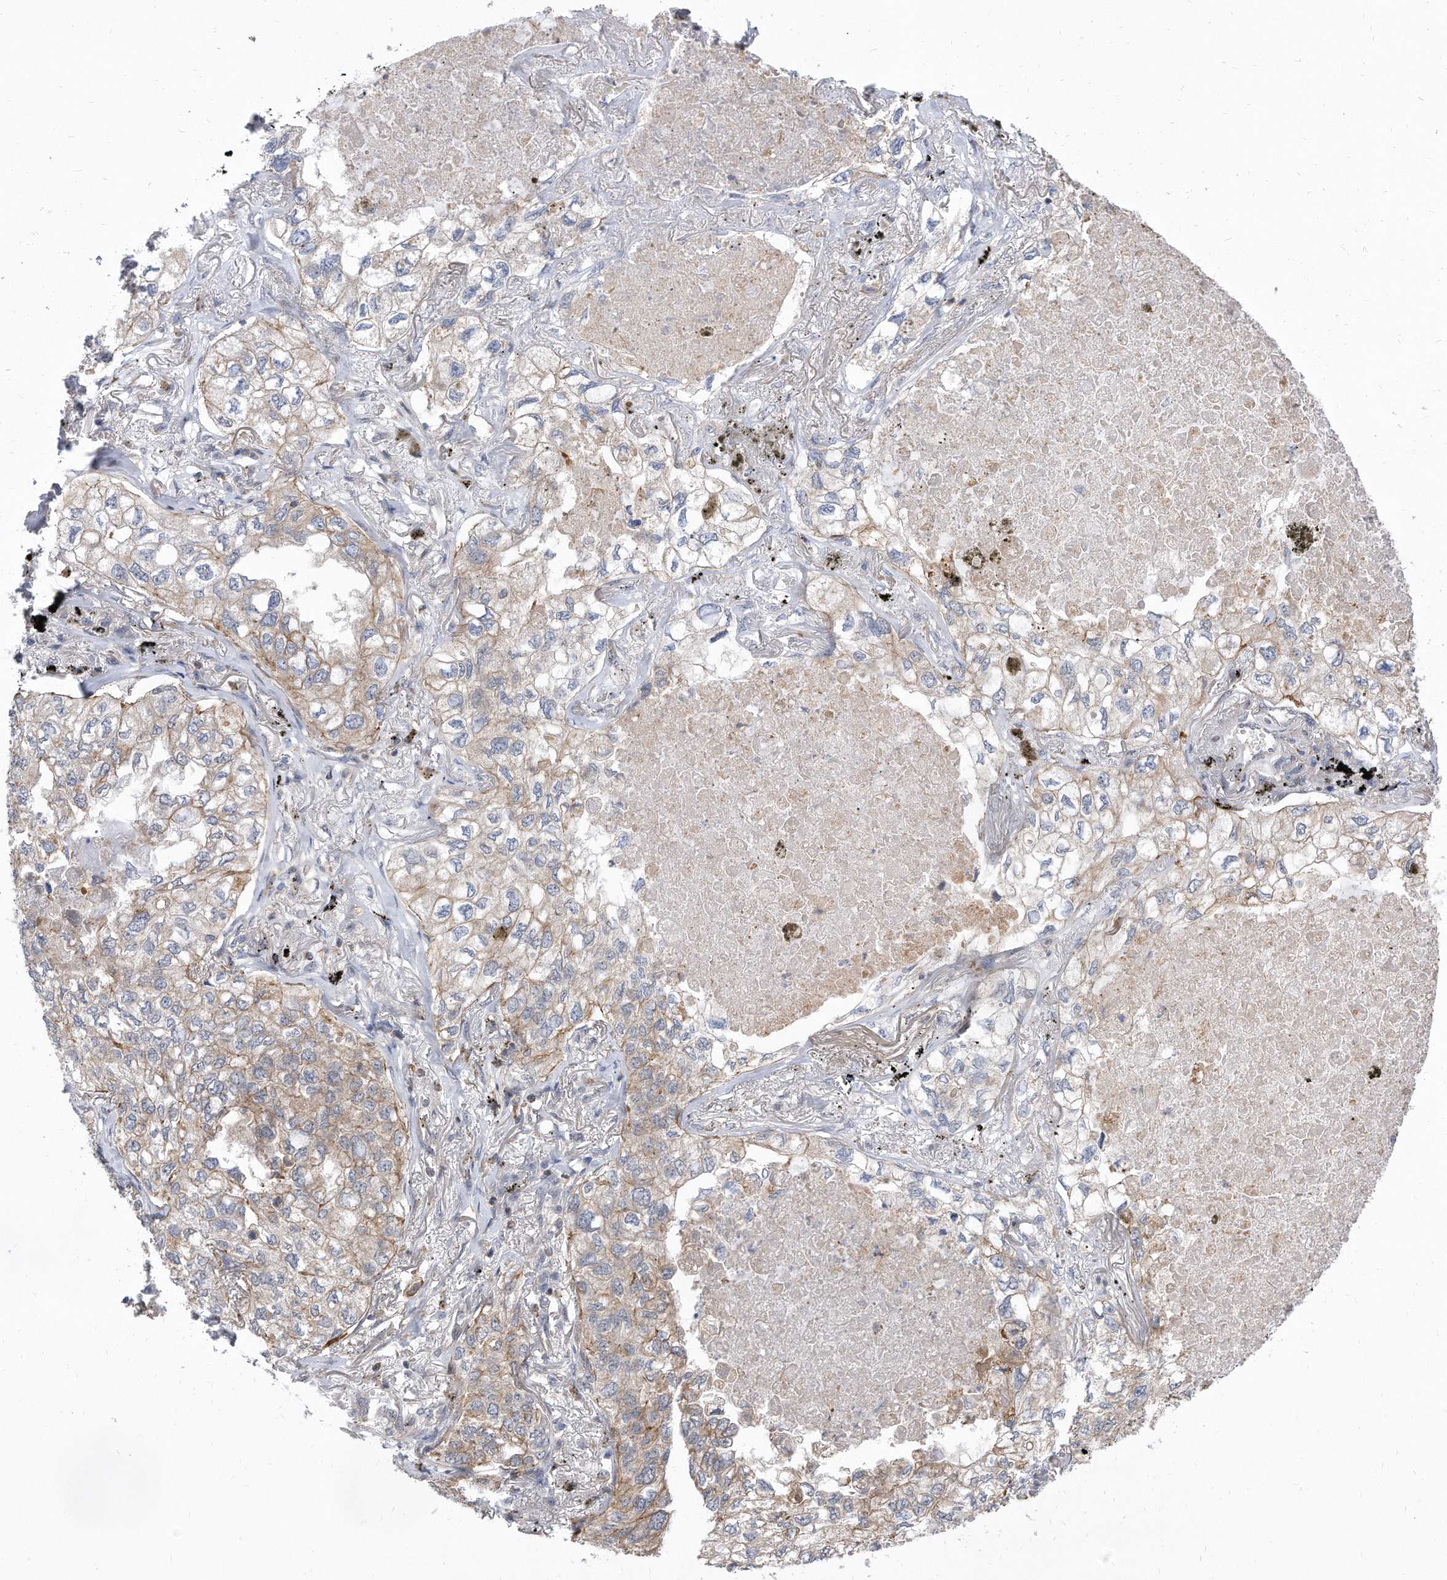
{"staining": {"intensity": "weak", "quantity": "25%-75%", "location": "cytoplasmic/membranous"}, "tissue": "lung cancer", "cell_type": "Tumor cells", "image_type": "cancer", "snomed": [{"axis": "morphology", "description": "Adenocarcinoma, NOS"}, {"axis": "topography", "description": "Lung"}], "caption": "Human adenocarcinoma (lung) stained with a protein marker displays weak staining in tumor cells.", "gene": "TCP1", "patient": {"sex": "male", "age": 65}}